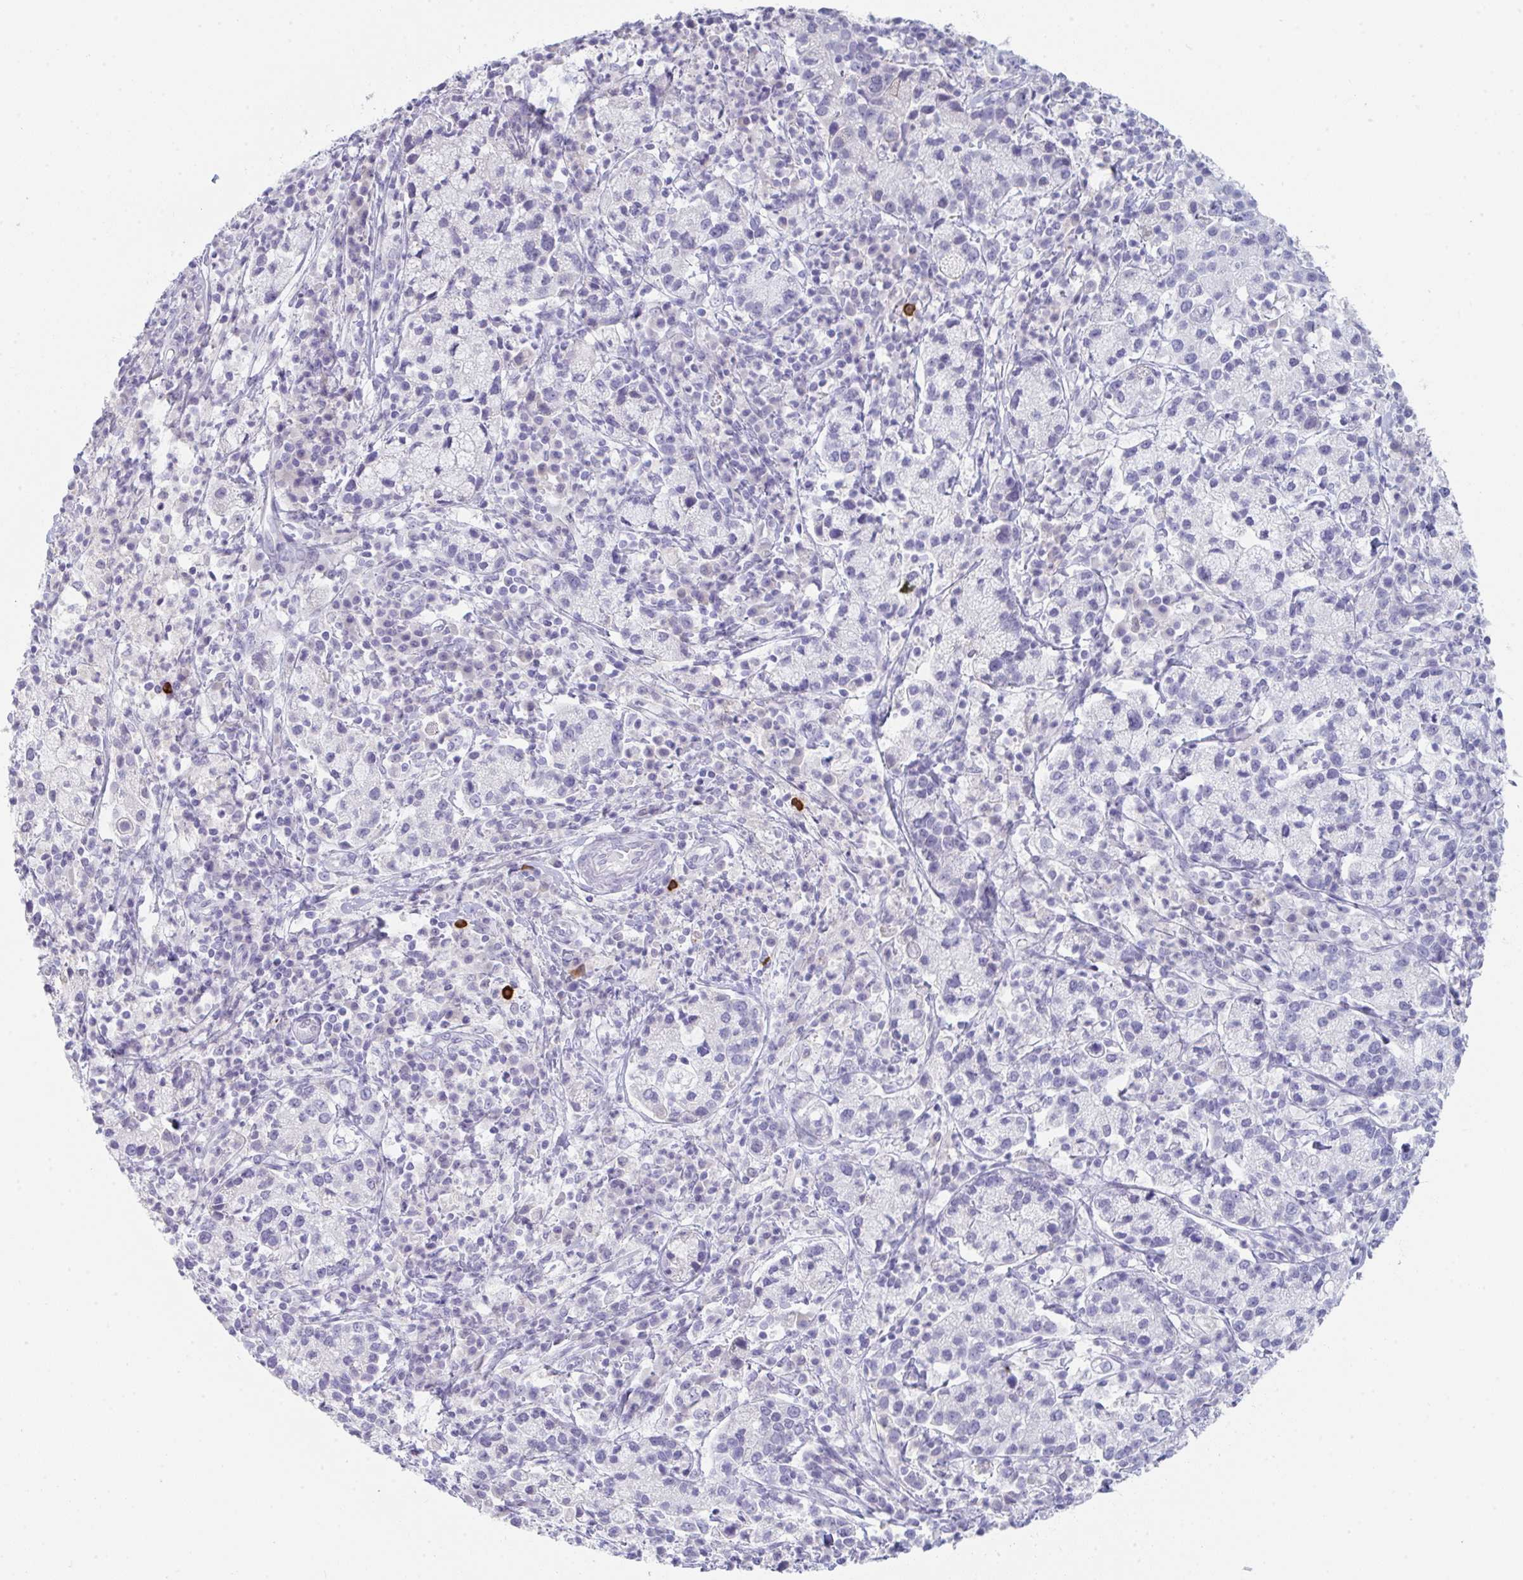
{"staining": {"intensity": "negative", "quantity": "none", "location": "none"}, "tissue": "cervical cancer", "cell_type": "Tumor cells", "image_type": "cancer", "snomed": [{"axis": "morphology", "description": "Normal tissue, NOS"}, {"axis": "morphology", "description": "Adenocarcinoma, NOS"}, {"axis": "topography", "description": "Cervix"}], "caption": "This is an IHC histopathology image of human cervical cancer (adenocarcinoma). There is no positivity in tumor cells.", "gene": "RUBCN", "patient": {"sex": "female", "age": 44}}